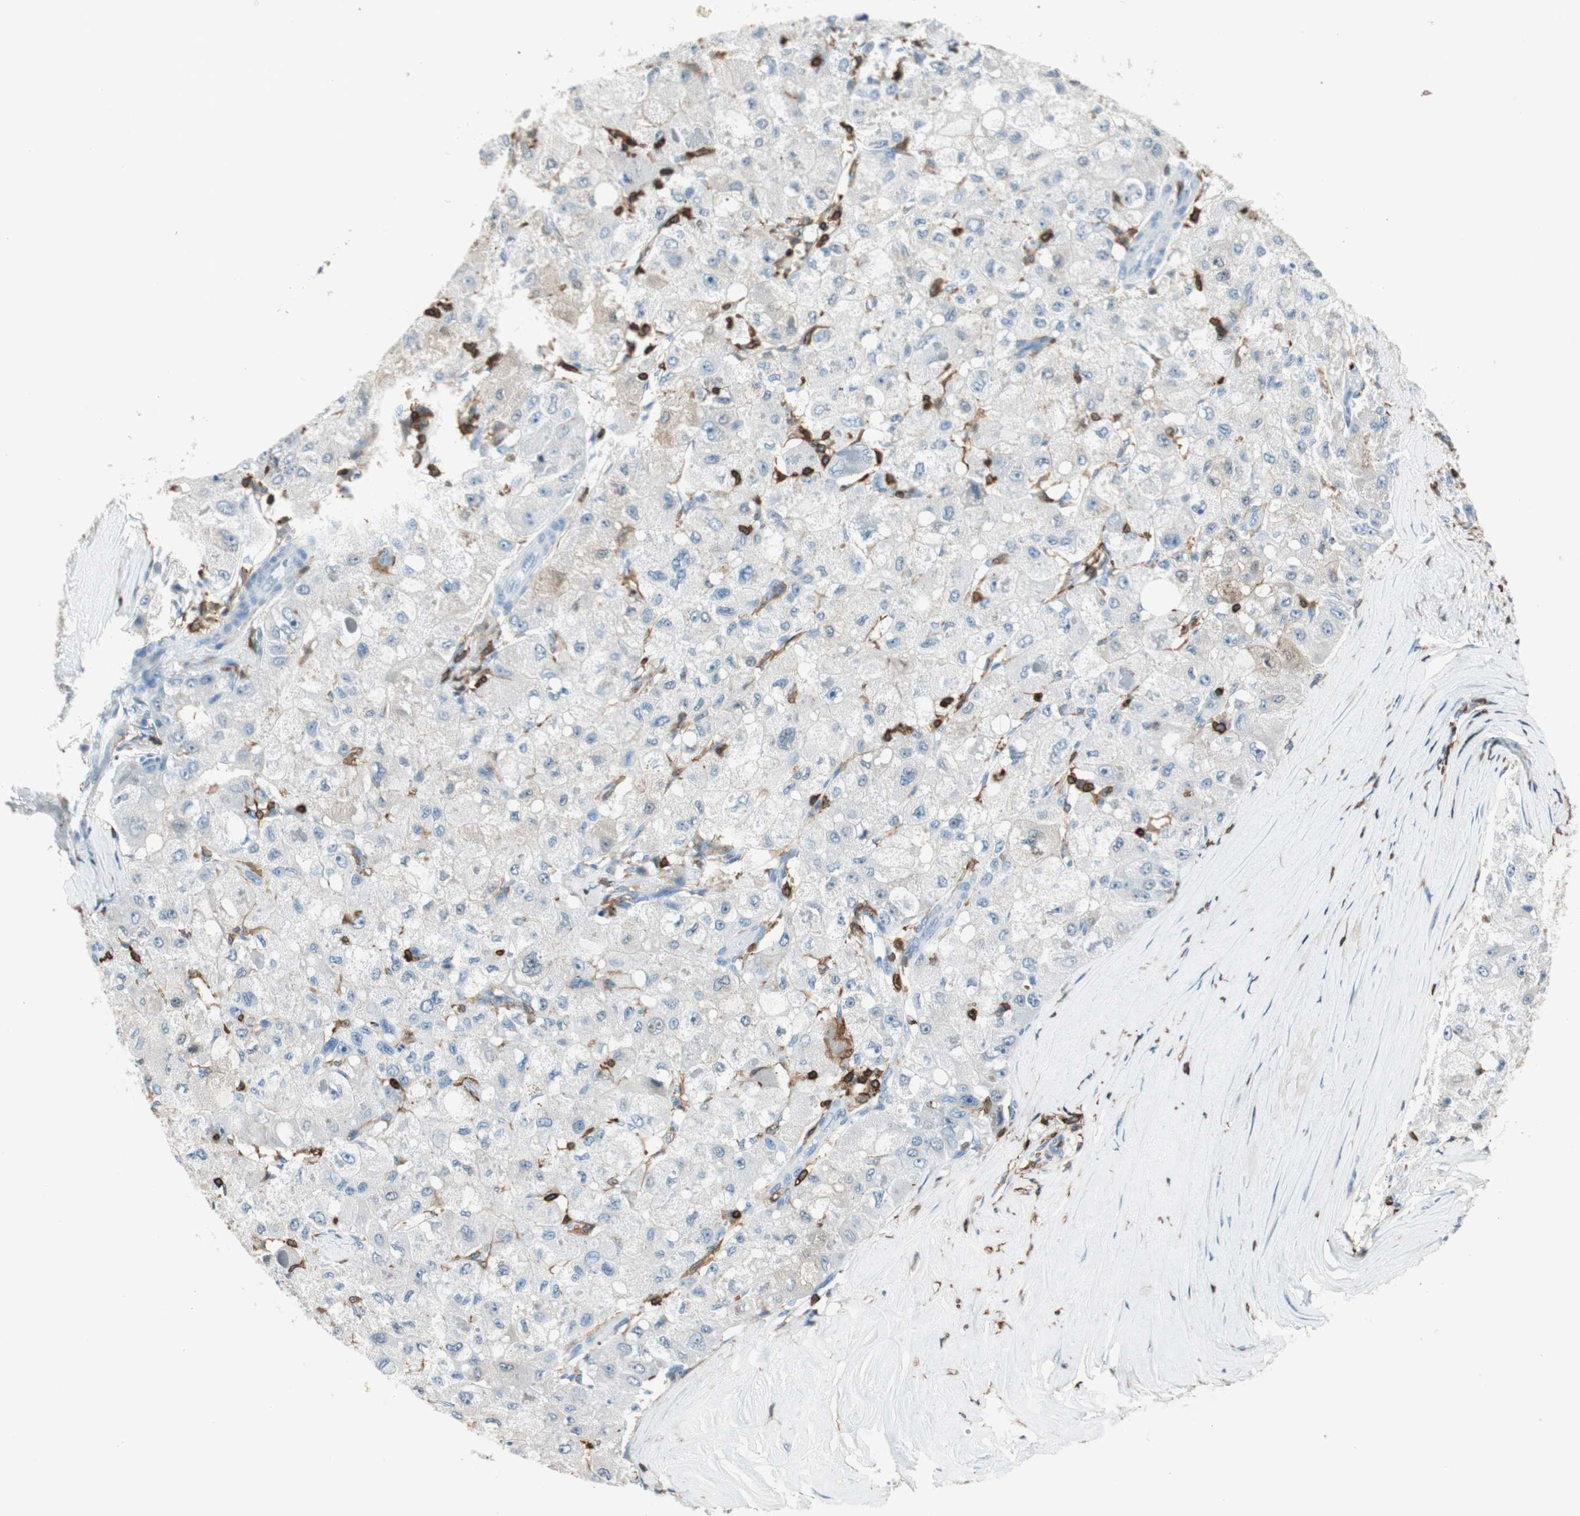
{"staining": {"intensity": "weak", "quantity": "25%-75%", "location": "cytoplasmic/membranous"}, "tissue": "liver cancer", "cell_type": "Tumor cells", "image_type": "cancer", "snomed": [{"axis": "morphology", "description": "Carcinoma, Hepatocellular, NOS"}, {"axis": "topography", "description": "Liver"}], "caption": "DAB (3,3'-diaminobenzidine) immunohistochemical staining of human liver cancer (hepatocellular carcinoma) displays weak cytoplasmic/membranous protein expression in approximately 25%-75% of tumor cells.", "gene": "HPGD", "patient": {"sex": "male", "age": 80}}